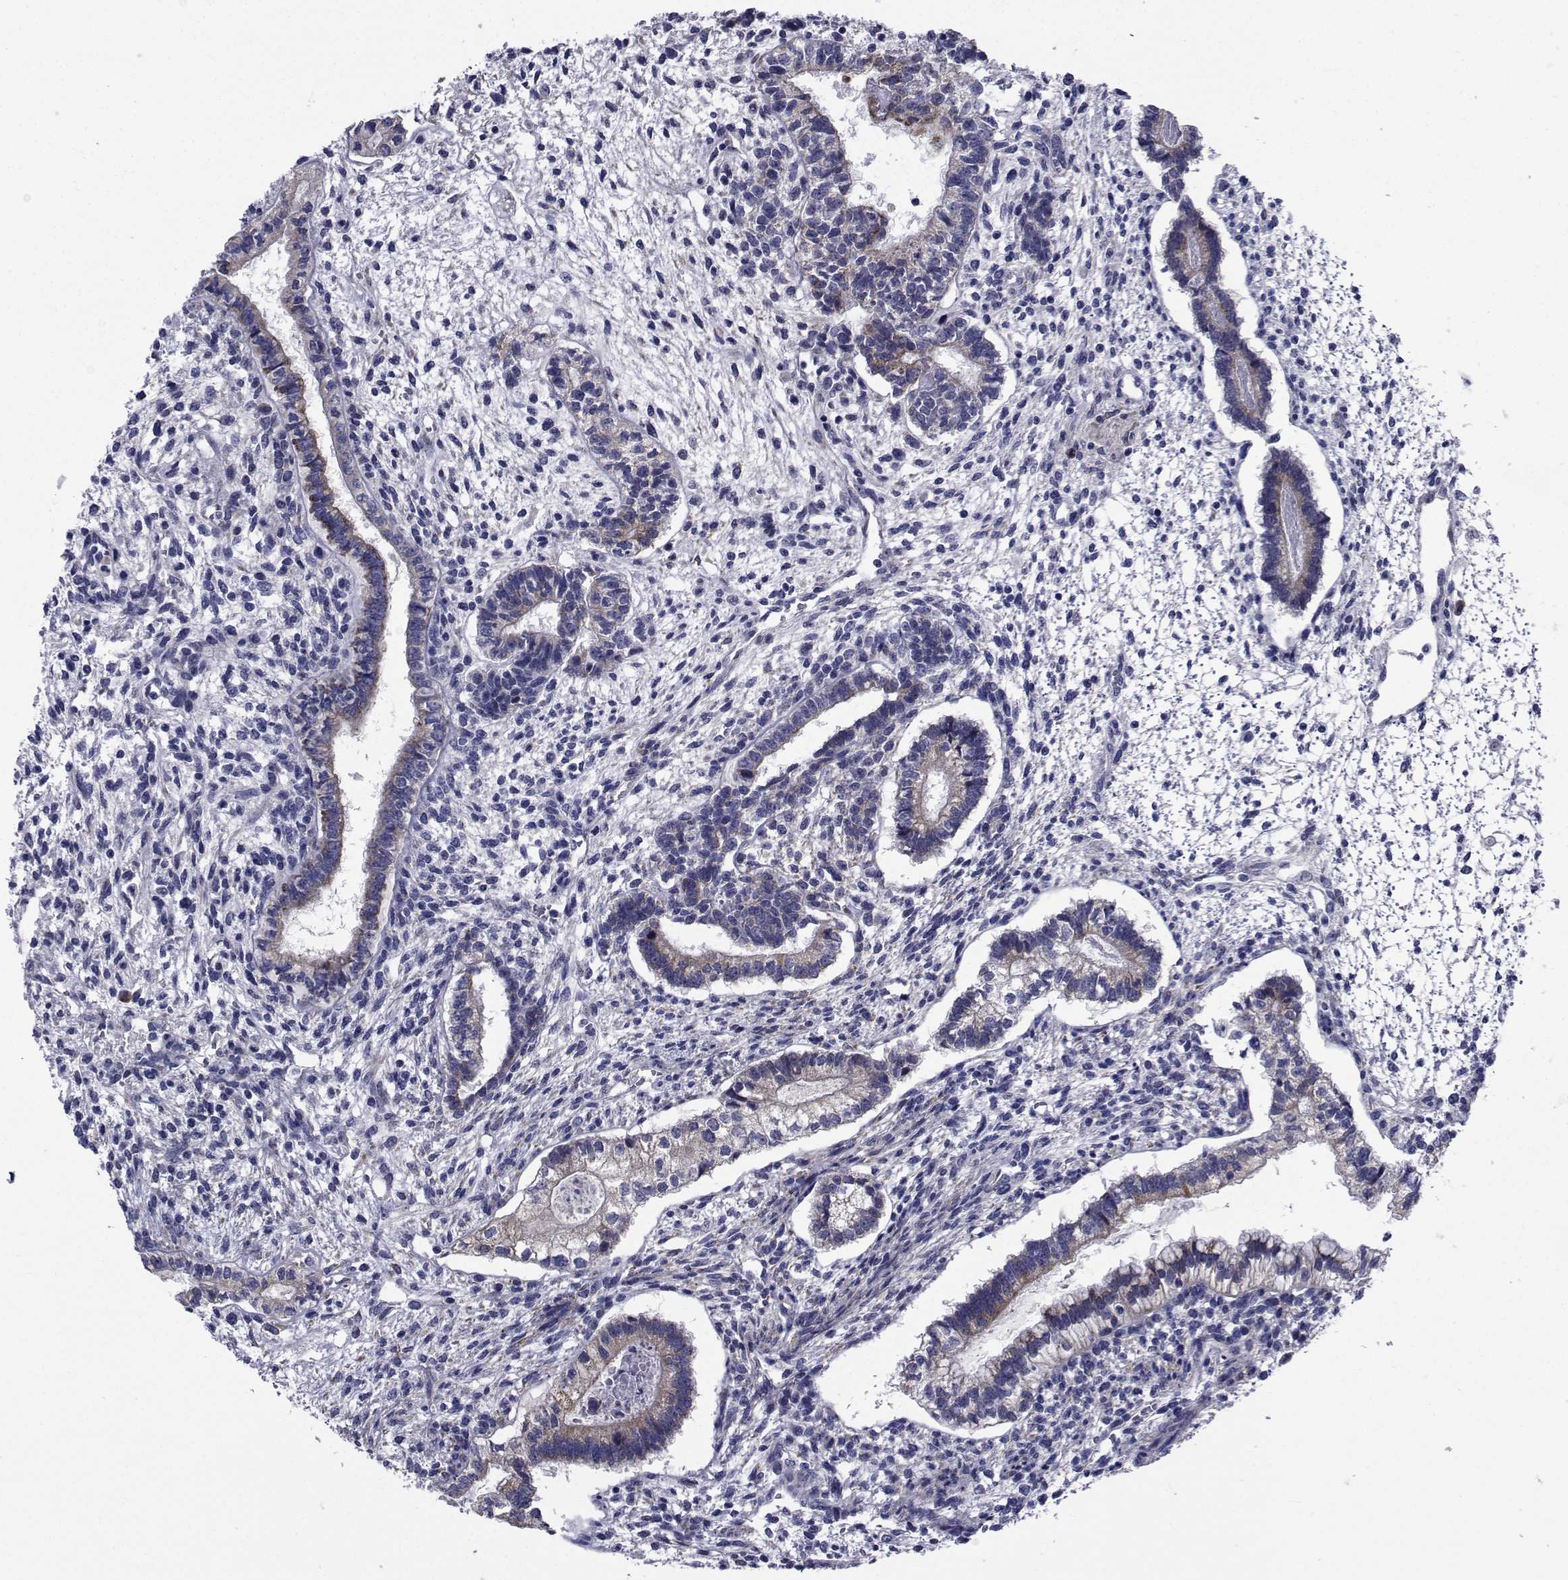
{"staining": {"intensity": "weak", "quantity": "25%-75%", "location": "cytoplasmic/membranous"}, "tissue": "testis cancer", "cell_type": "Tumor cells", "image_type": "cancer", "snomed": [{"axis": "morphology", "description": "Carcinoma, Embryonal, NOS"}, {"axis": "topography", "description": "Testis"}], "caption": "IHC image of human testis cancer (embryonal carcinoma) stained for a protein (brown), which displays low levels of weak cytoplasmic/membranous positivity in about 25%-75% of tumor cells.", "gene": "ROPN1", "patient": {"sex": "male", "age": 37}}